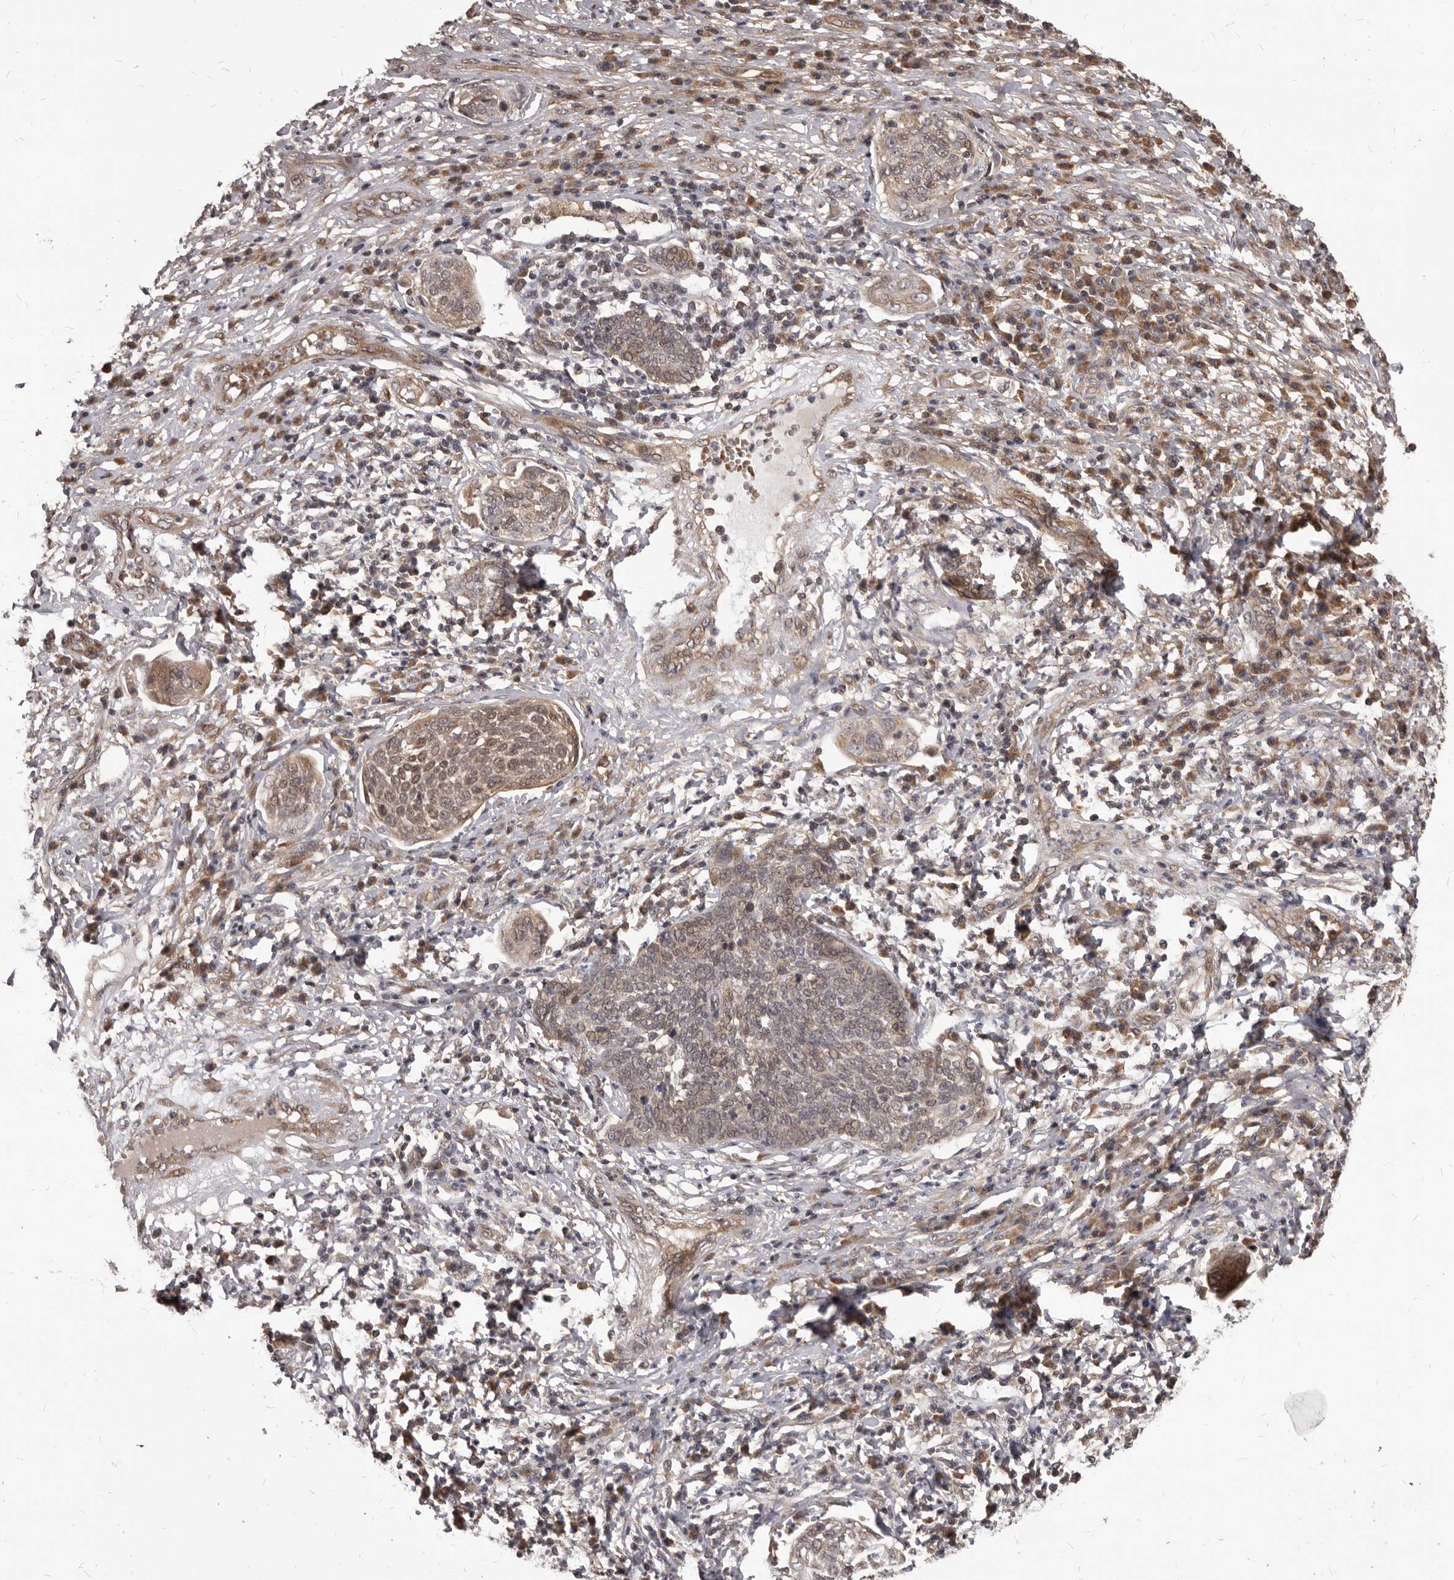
{"staining": {"intensity": "weak", "quantity": "25%-75%", "location": "cytoplasmic/membranous"}, "tissue": "cervical cancer", "cell_type": "Tumor cells", "image_type": "cancer", "snomed": [{"axis": "morphology", "description": "Squamous cell carcinoma, NOS"}, {"axis": "topography", "description": "Cervix"}], "caption": "The immunohistochemical stain labels weak cytoplasmic/membranous positivity in tumor cells of cervical squamous cell carcinoma tissue. (DAB = brown stain, brightfield microscopy at high magnification).", "gene": "GABPB2", "patient": {"sex": "female", "age": 34}}